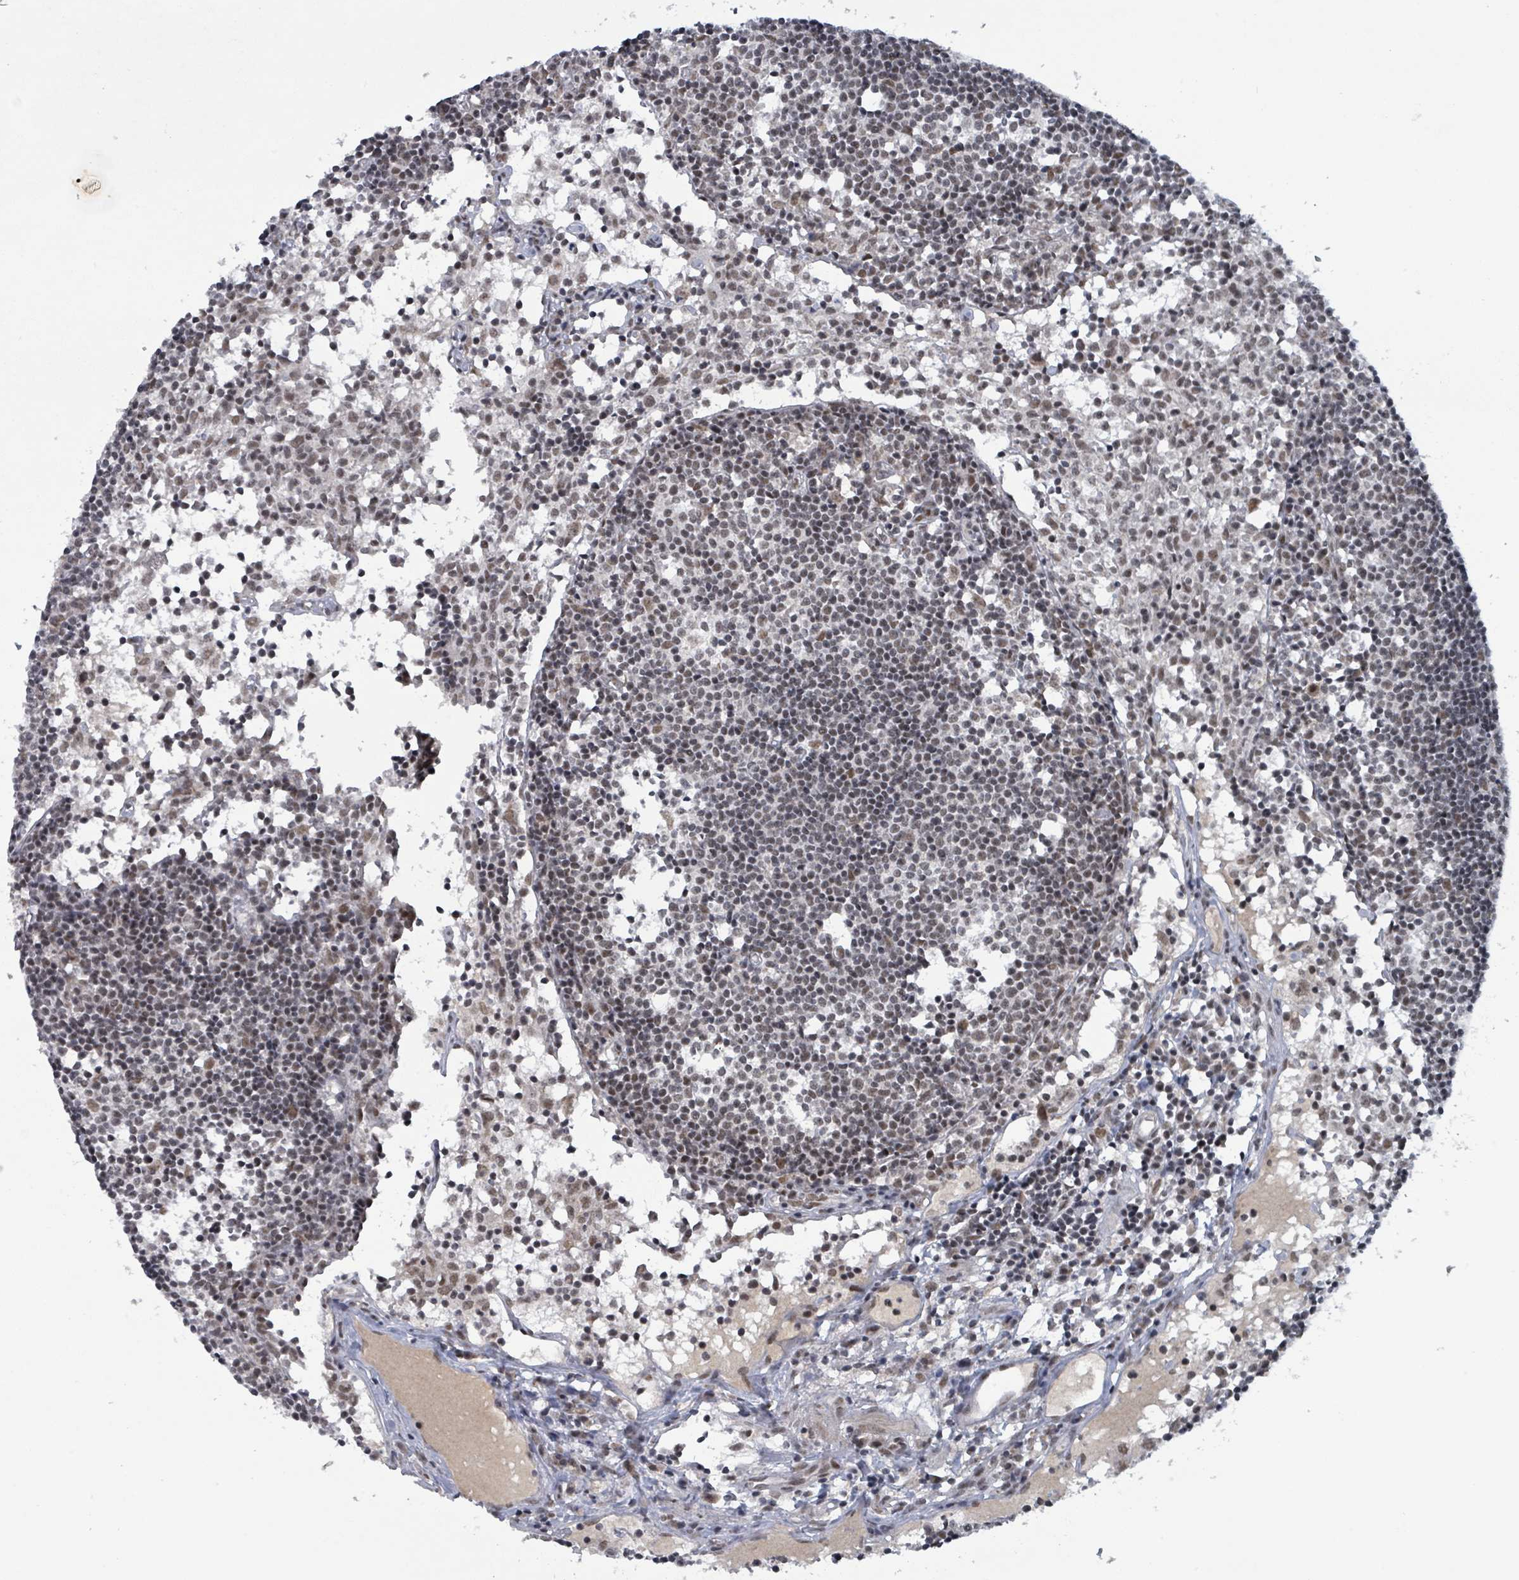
{"staining": {"intensity": "moderate", "quantity": "25%-75%", "location": "nuclear"}, "tissue": "lymph node", "cell_type": "Germinal center cells", "image_type": "normal", "snomed": [{"axis": "morphology", "description": "Normal tissue, NOS"}, {"axis": "topography", "description": "Lymph node"}], "caption": "Moderate nuclear expression is seen in approximately 25%-75% of germinal center cells in benign lymph node.", "gene": "BANP", "patient": {"sex": "female", "age": 55}}